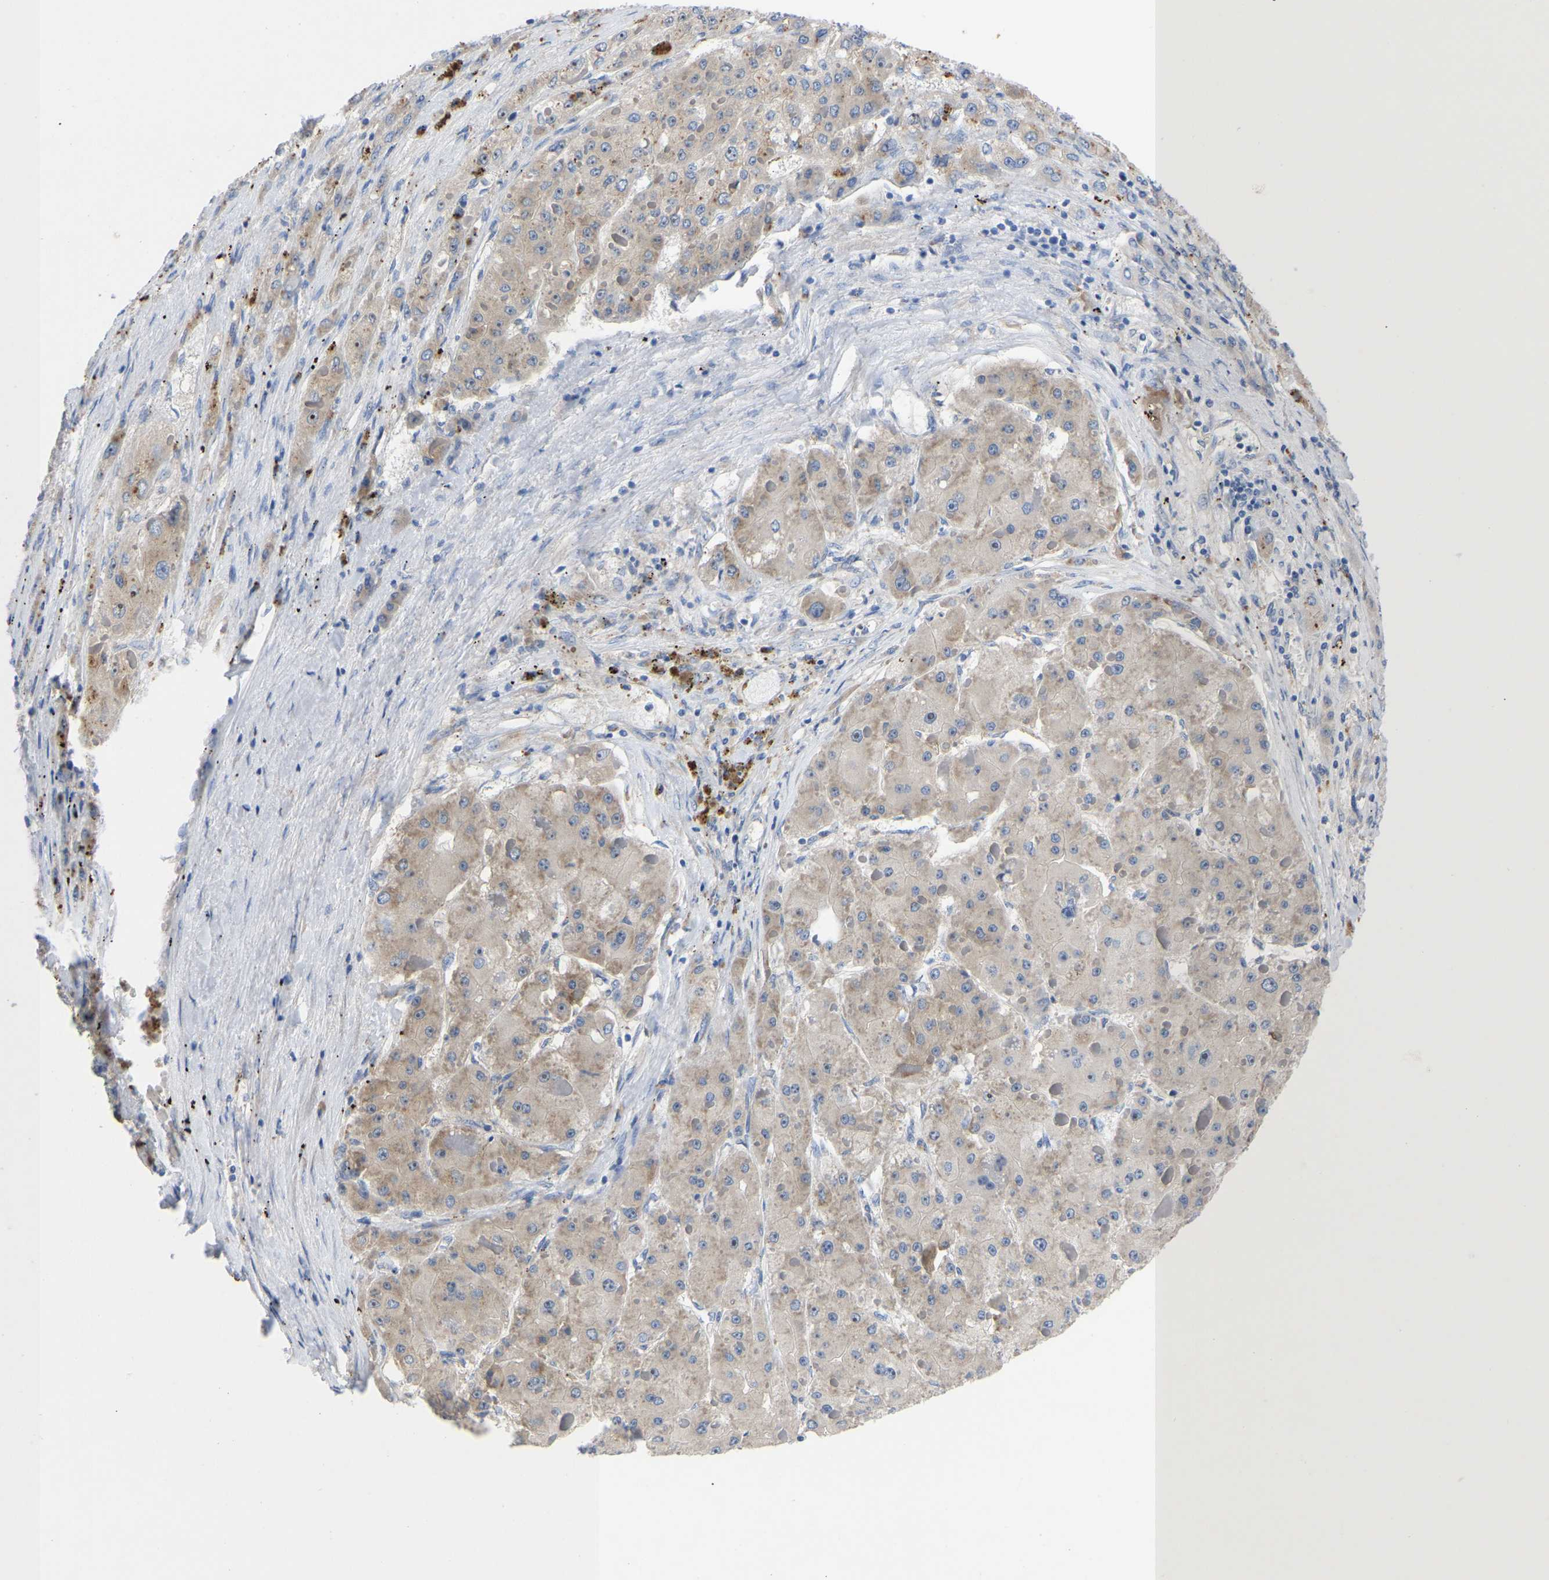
{"staining": {"intensity": "weak", "quantity": ">75%", "location": "cytoplasmic/membranous,nuclear"}, "tissue": "liver cancer", "cell_type": "Tumor cells", "image_type": "cancer", "snomed": [{"axis": "morphology", "description": "Carcinoma, Hepatocellular, NOS"}, {"axis": "topography", "description": "Liver"}], "caption": "A low amount of weak cytoplasmic/membranous and nuclear positivity is seen in about >75% of tumor cells in liver cancer tissue.", "gene": "ABCA10", "patient": {"sex": "female", "age": 73}}